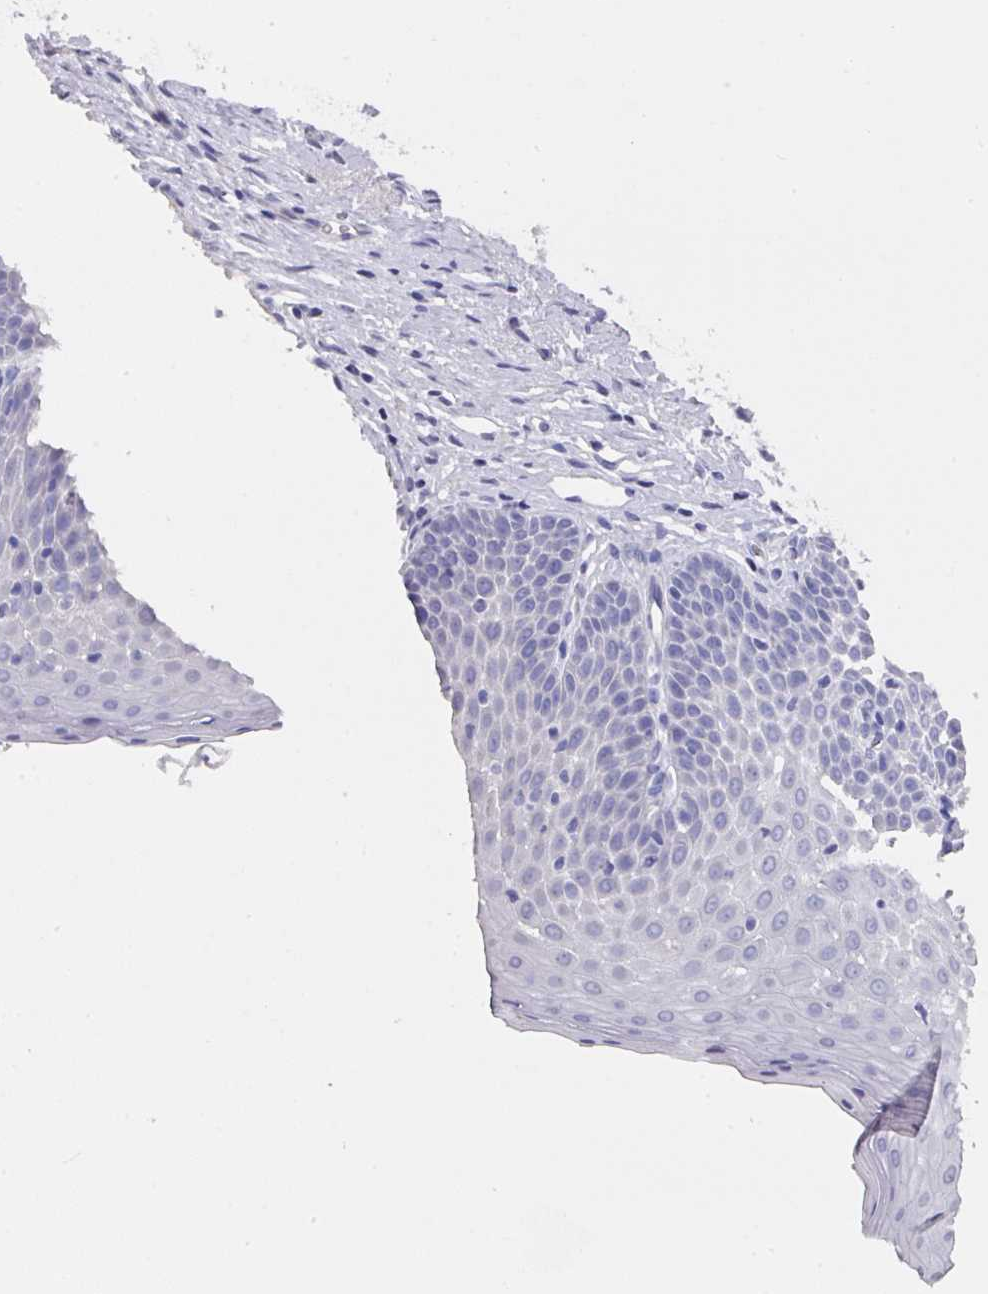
{"staining": {"intensity": "negative", "quantity": "none", "location": "none"}, "tissue": "cervix", "cell_type": "Glandular cells", "image_type": "normal", "snomed": [{"axis": "morphology", "description": "Normal tissue, NOS"}, {"axis": "topography", "description": "Cervix"}], "caption": "This is a photomicrograph of immunohistochemistry staining of benign cervix, which shows no staining in glandular cells.", "gene": "DAZ1", "patient": {"sex": "female", "age": 36}}